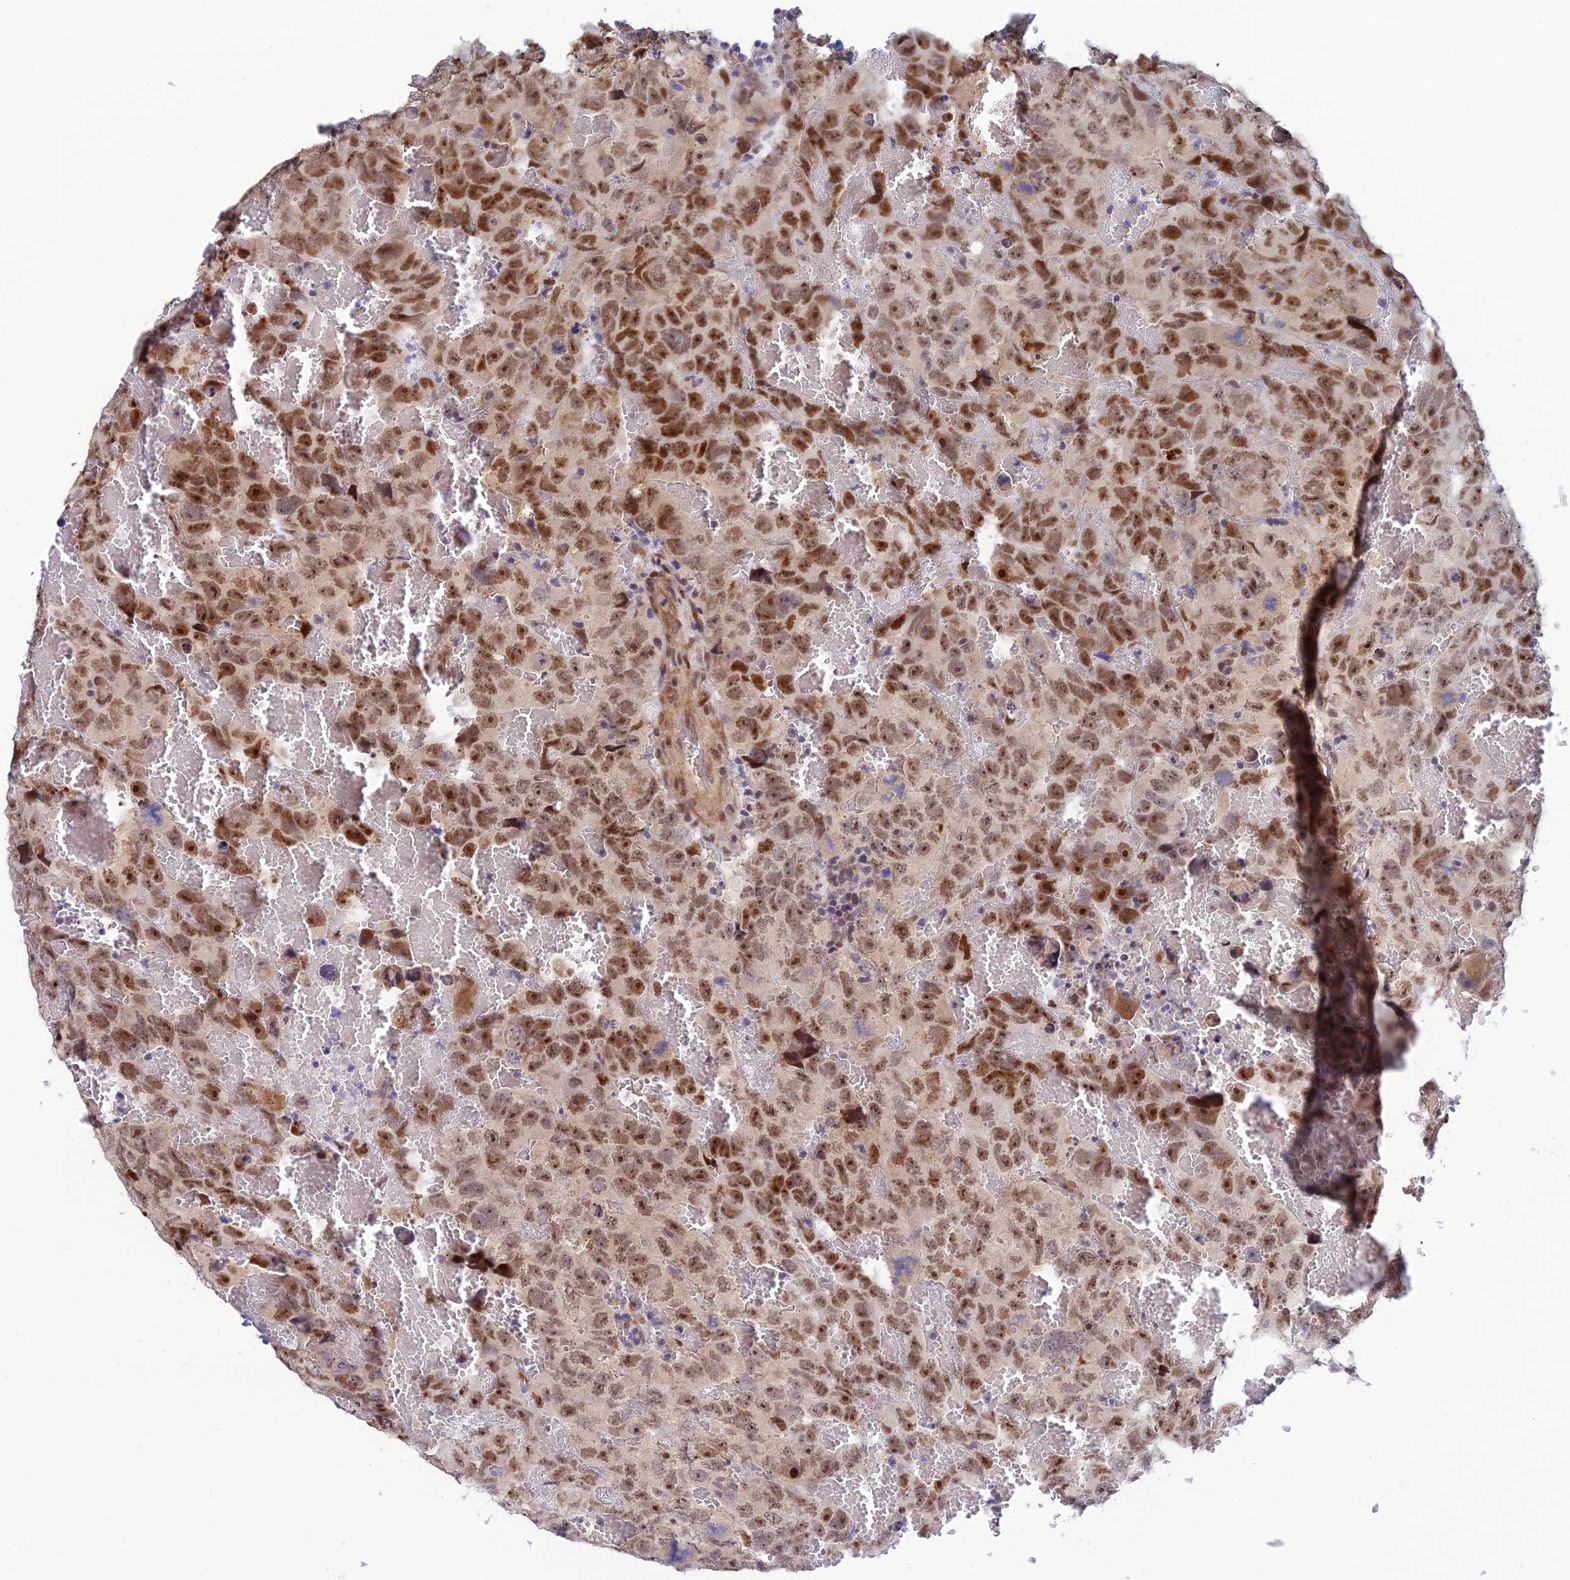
{"staining": {"intensity": "strong", "quantity": "25%-75%", "location": "nuclear"}, "tissue": "testis cancer", "cell_type": "Tumor cells", "image_type": "cancer", "snomed": [{"axis": "morphology", "description": "Carcinoma, Embryonal, NOS"}, {"axis": "topography", "description": "Testis"}], "caption": "About 25%-75% of tumor cells in human testis cancer (embryonal carcinoma) exhibit strong nuclear protein positivity as visualized by brown immunohistochemical staining.", "gene": "CLK4", "patient": {"sex": "male", "age": 45}}